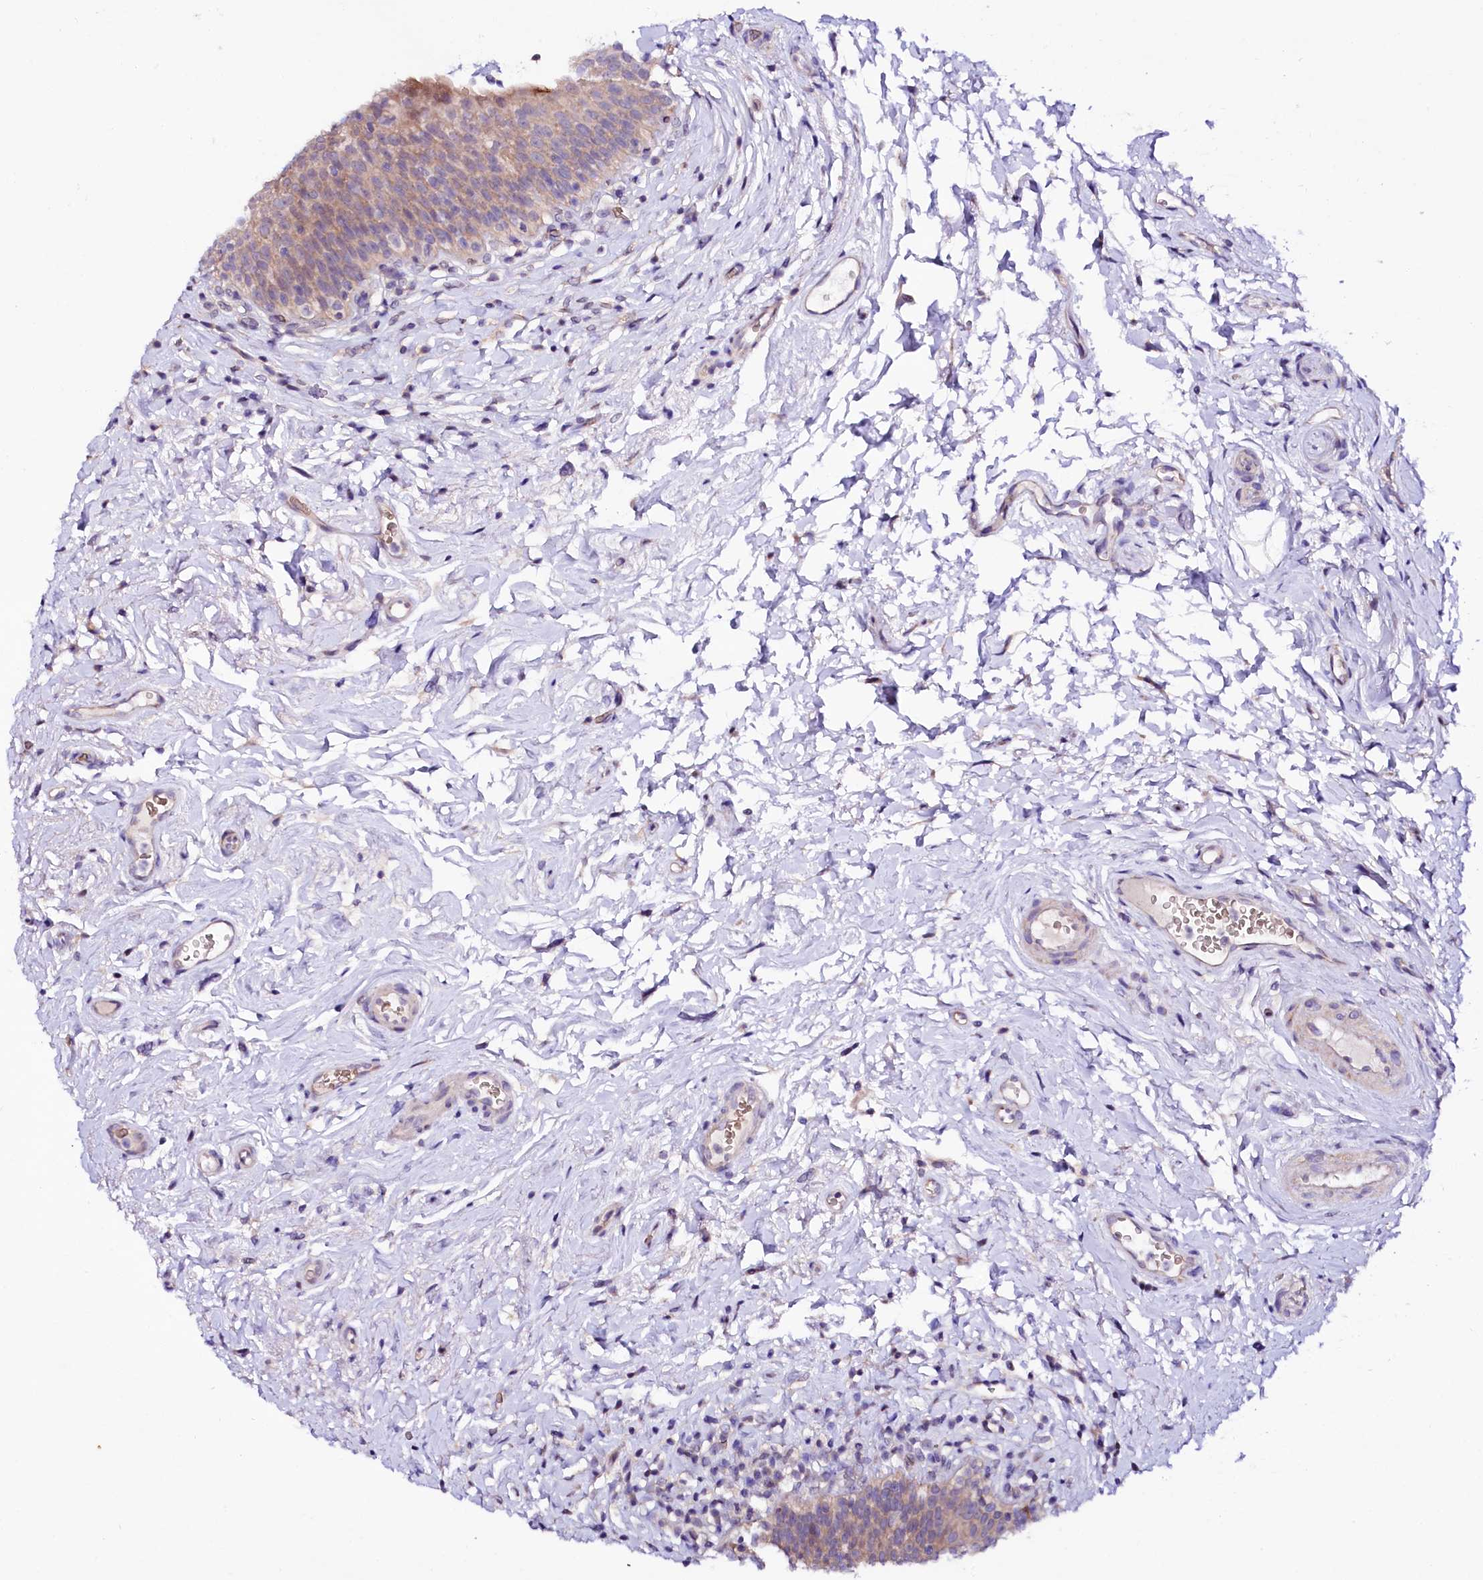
{"staining": {"intensity": "moderate", "quantity": ">75%", "location": "cytoplasmic/membranous"}, "tissue": "urinary bladder", "cell_type": "Urothelial cells", "image_type": "normal", "snomed": [{"axis": "morphology", "description": "Normal tissue, NOS"}, {"axis": "topography", "description": "Urinary bladder"}], "caption": "Urinary bladder stained with IHC shows moderate cytoplasmic/membranous staining in about >75% of urothelial cells.", "gene": "CEP295", "patient": {"sex": "male", "age": 83}}